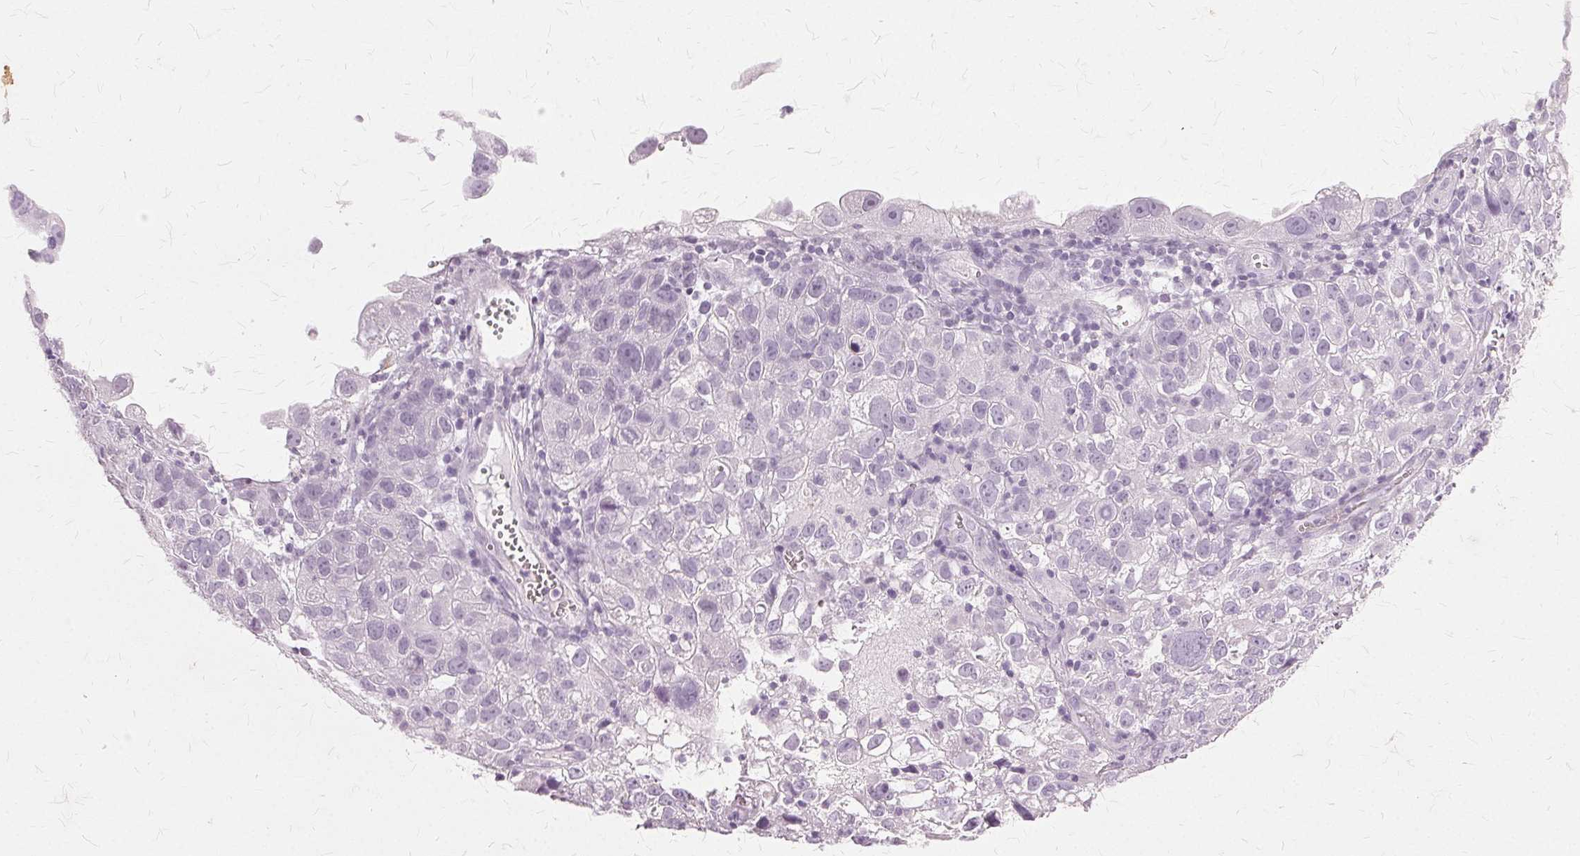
{"staining": {"intensity": "negative", "quantity": "none", "location": "none"}, "tissue": "cervical cancer", "cell_type": "Tumor cells", "image_type": "cancer", "snomed": [{"axis": "morphology", "description": "Squamous cell carcinoma, NOS"}, {"axis": "topography", "description": "Cervix"}], "caption": "Human cervical squamous cell carcinoma stained for a protein using immunohistochemistry shows no expression in tumor cells.", "gene": "SLC45A3", "patient": {"sex": "female", "age": 55}}